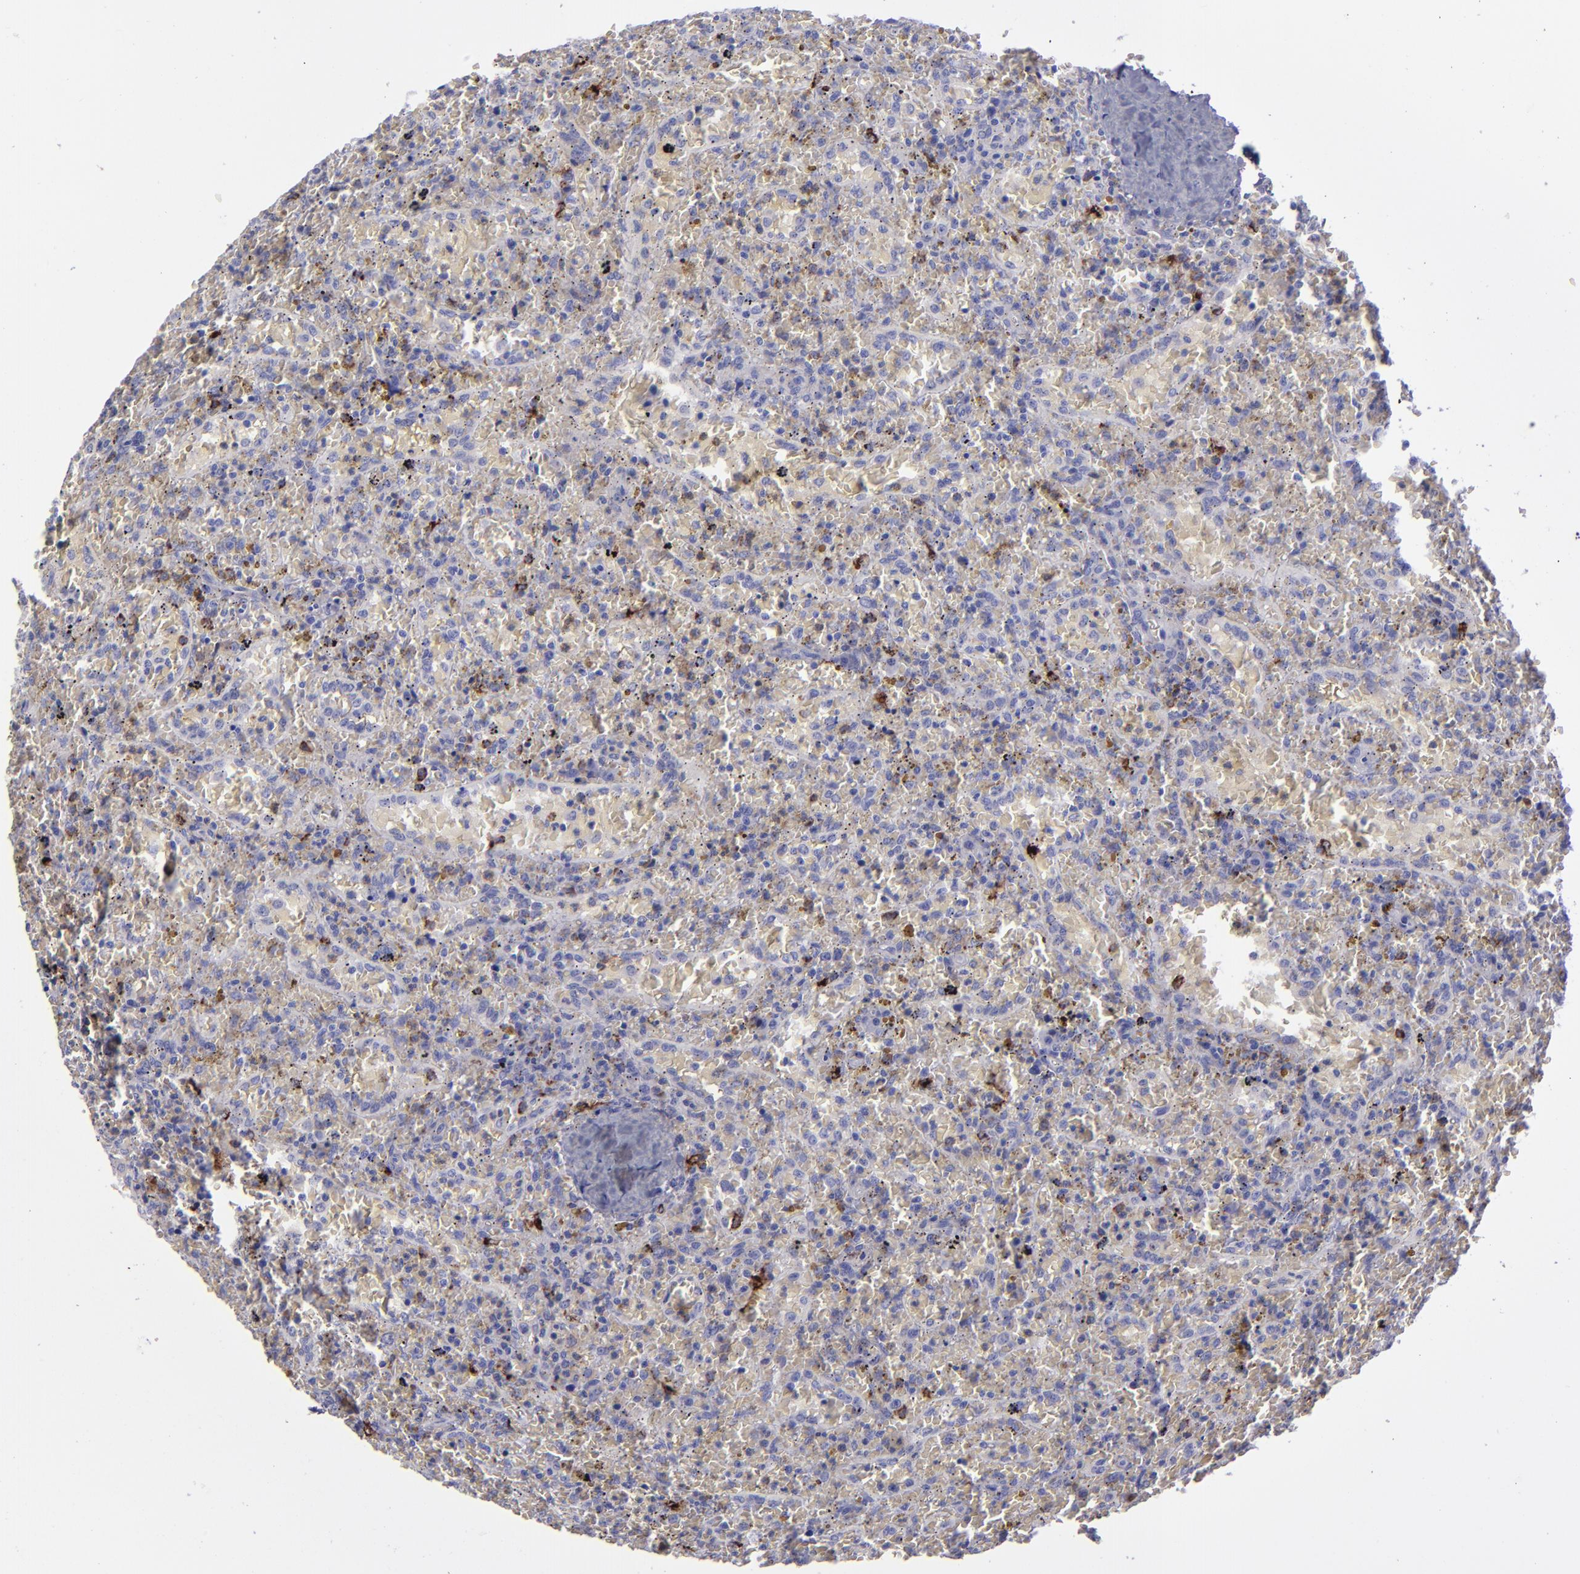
{"staining": {"intensity": "negative", "quantity": "none", "location": "none"}, "tissue": "lymphoma", "cell_type": "Tumor cells", "image_type": "cancer", "snomed": [{"axis": "morphology", "description": "Malignant lymphoma, non-Hodgkin's type, High grade"}, {"axis": "topography", "description": "Spleen"}, {"axis": "topography", "description": "Lymph node"}], "caption": "Tumor cells are negative for brown protein staining in lymphoma.", "gene": "ANPEP", "patient": {"sex": "female", "age": 70}}